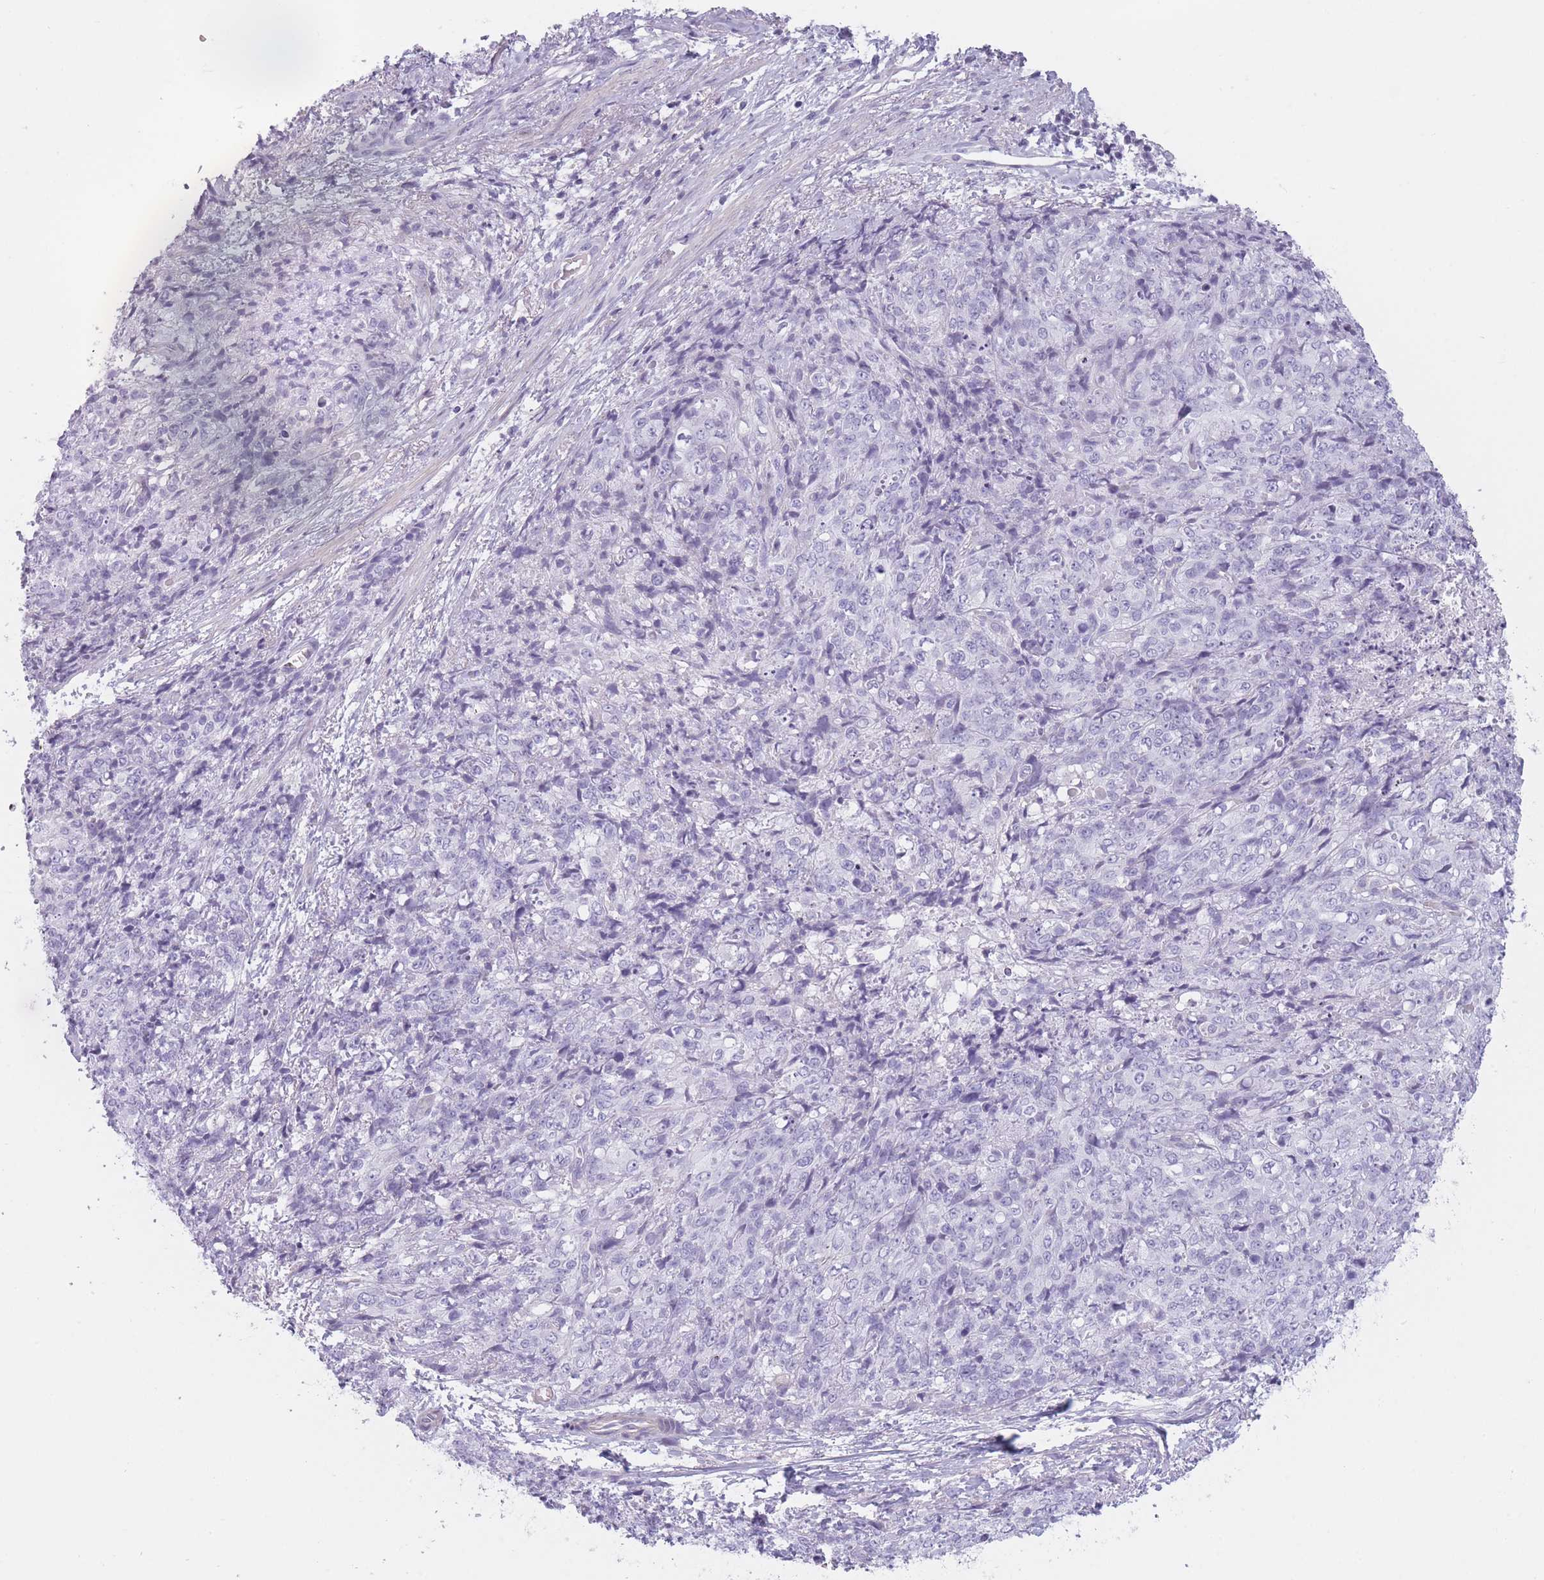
{"staining": {"intensity": "negative", "quantity": "none", "location": "none"}, "tissue": "skin cancer", "cell_type": "Tumor cells", "image_type": "cancer", "snomed": [{"axis": "morphology", "description": "Squamous cell carcinoma, NOS"}, {"axis": "topography", "description": "Skin"}, {"axis": "topography", "description": "Vulva"}], "caption": "A high-resolution histopathology image shows immunohistochemistry (IHC) staining of squamous cell carcinoma (skin), which exhibits no significant staining in tumor cells. (DAB (3,3'-diaminobenzidine) IHC visualized using brightfield microscopy, high magnification).", "gene": "GGT1", "patient": {"sex": "female", "age": 85}}